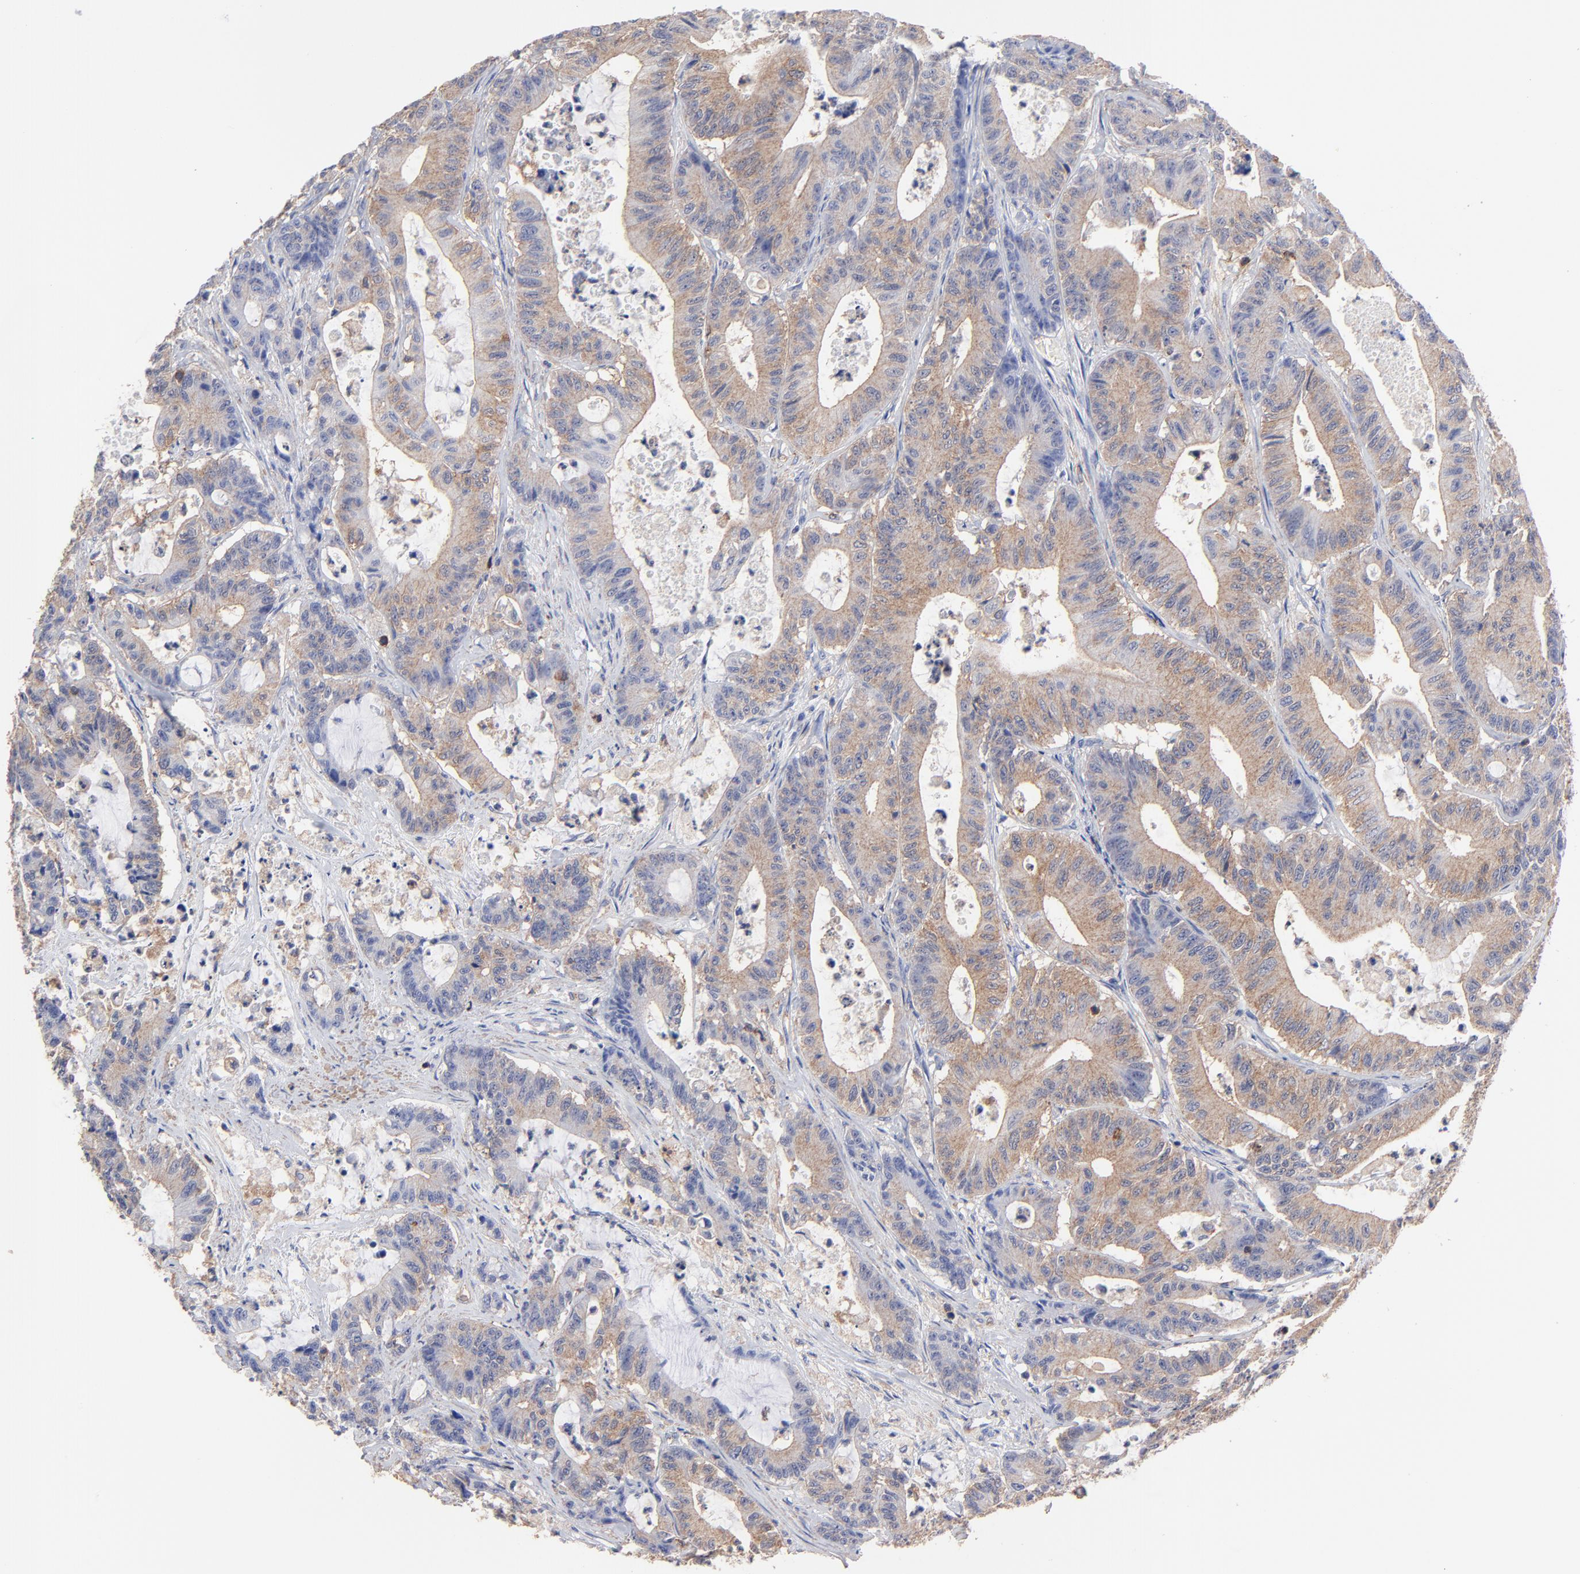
{"staining": {"intensity": "weak", "quantity": "25%-75%", "location": "cytoplasmic/membranous"}, "tissue": "colorectal cancer", "cell_type": "Tumor cells", "image_type": "cancer", "snomed": [{"axis": "morphology", "description": "Adenocarcinoma, NOS"}, {"axis": "topography", "description": "Colon"}], "caption": "Immunohistochemistry (IHC) photomicrograph of neoplastic tissue: adenocarcinoma (colorectal) stained using IHC displays low levels of weak protein expression localized specifically in the cytoplasmic/membranous of tumor cells, appearing as a cytoplasmic/membranous brown color.", "gene": "ASL", "patient": {"sex": "female", "age": 84}}